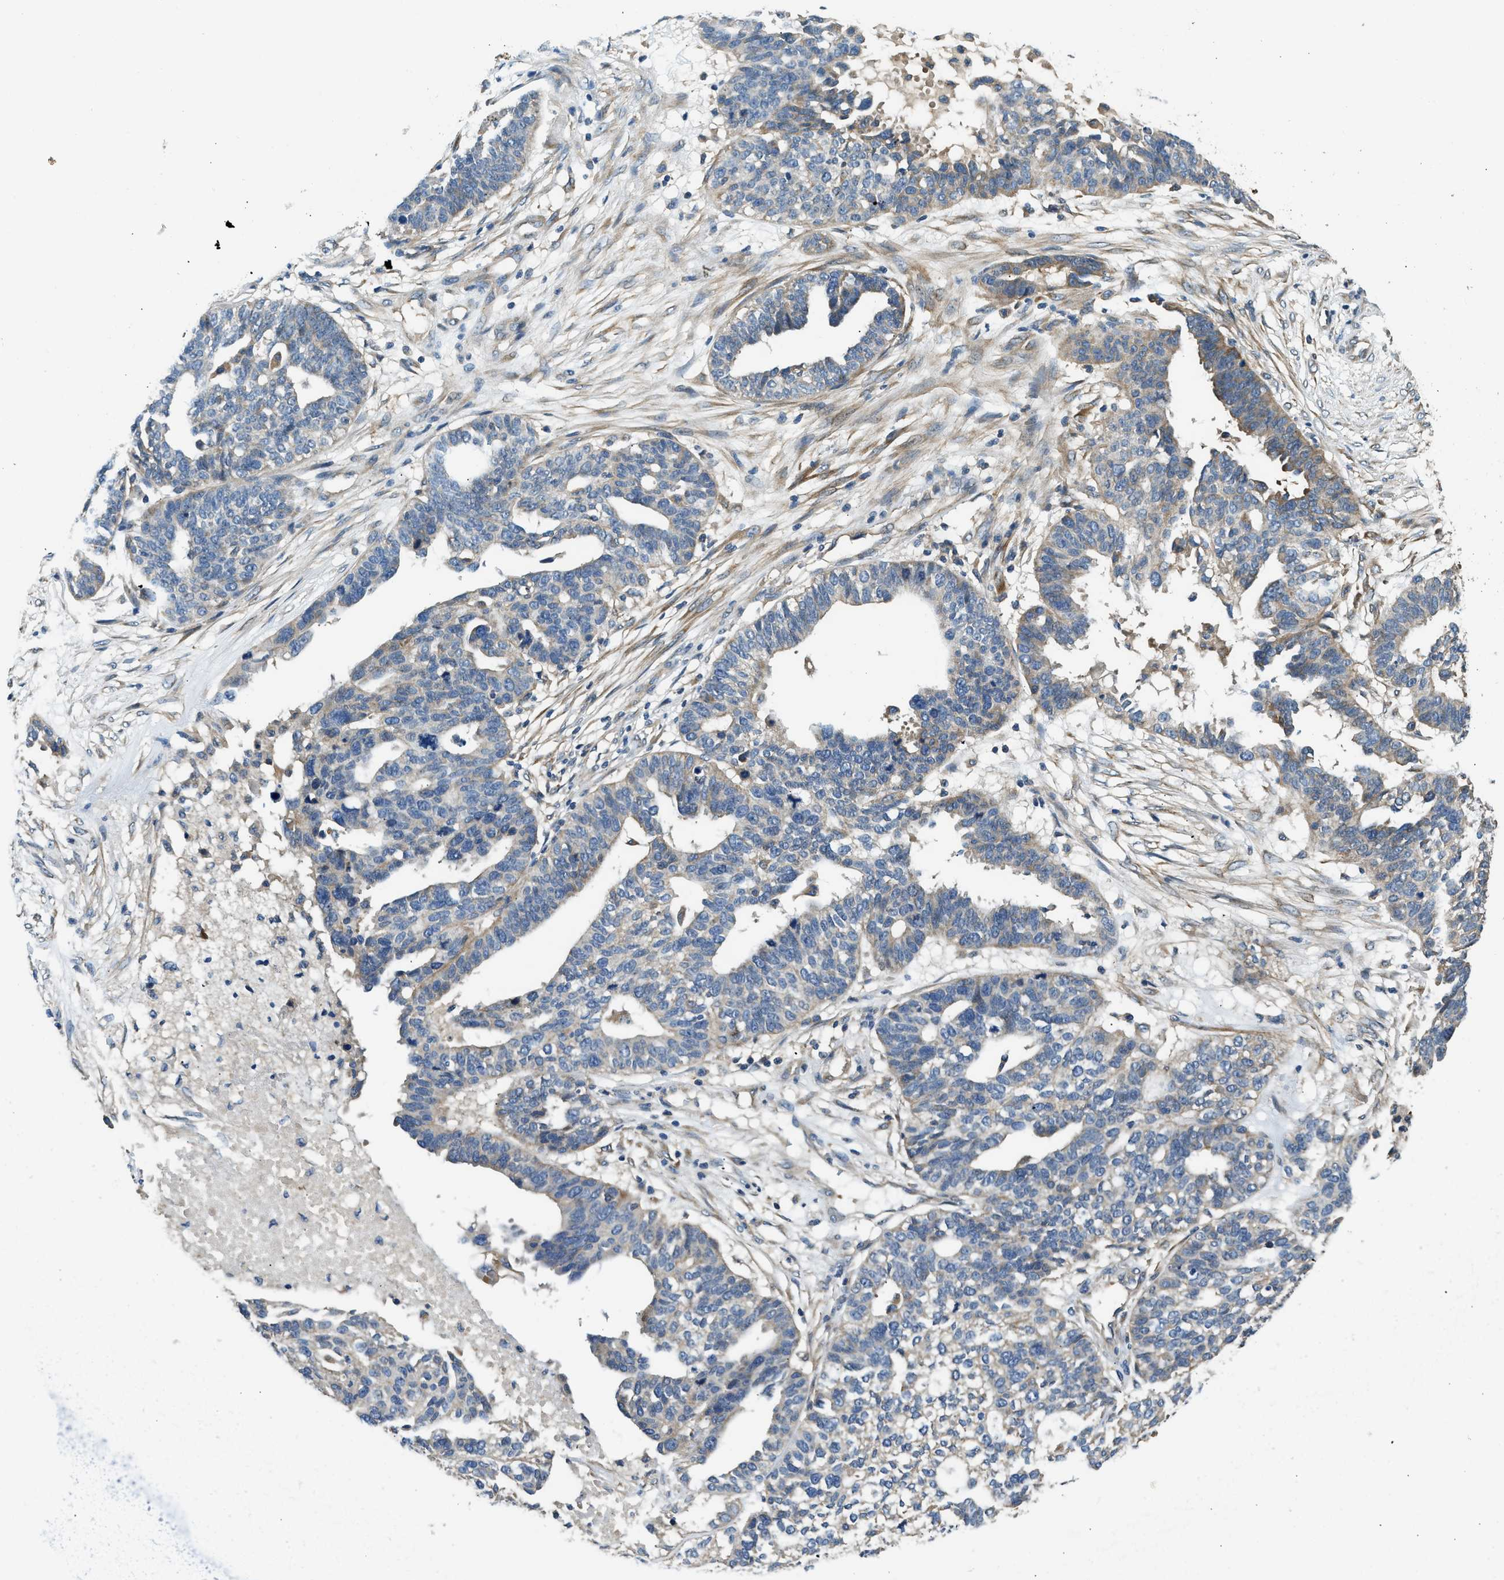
{"staining": {"intensity": "weak", "quantity": "25%-75%", "location": "cytoplasmic/membranous"}, "tissue": "ovarian cancer", "cell_type": "Tumor cells", "image_type": "cancer", "snomed": [{"axis": "morphology", "description": "Cystadenocarcinoma, serous, NOS"}, {"axis": "topography", "description": "Ovary"}], "caption": "Protein expression analysis of ovarian cancer (serous cystadenocarcinoma) displays weak cytoplasmic/membranous staining in about 25%-75% of tumor cells. The staining is performed using DAB brown chromogen to label protein expression. The nuclei are counter-stained blue using hematoxylin.", "gene": "IL3RA", "patient": {"sex": "female", "age": 59}}